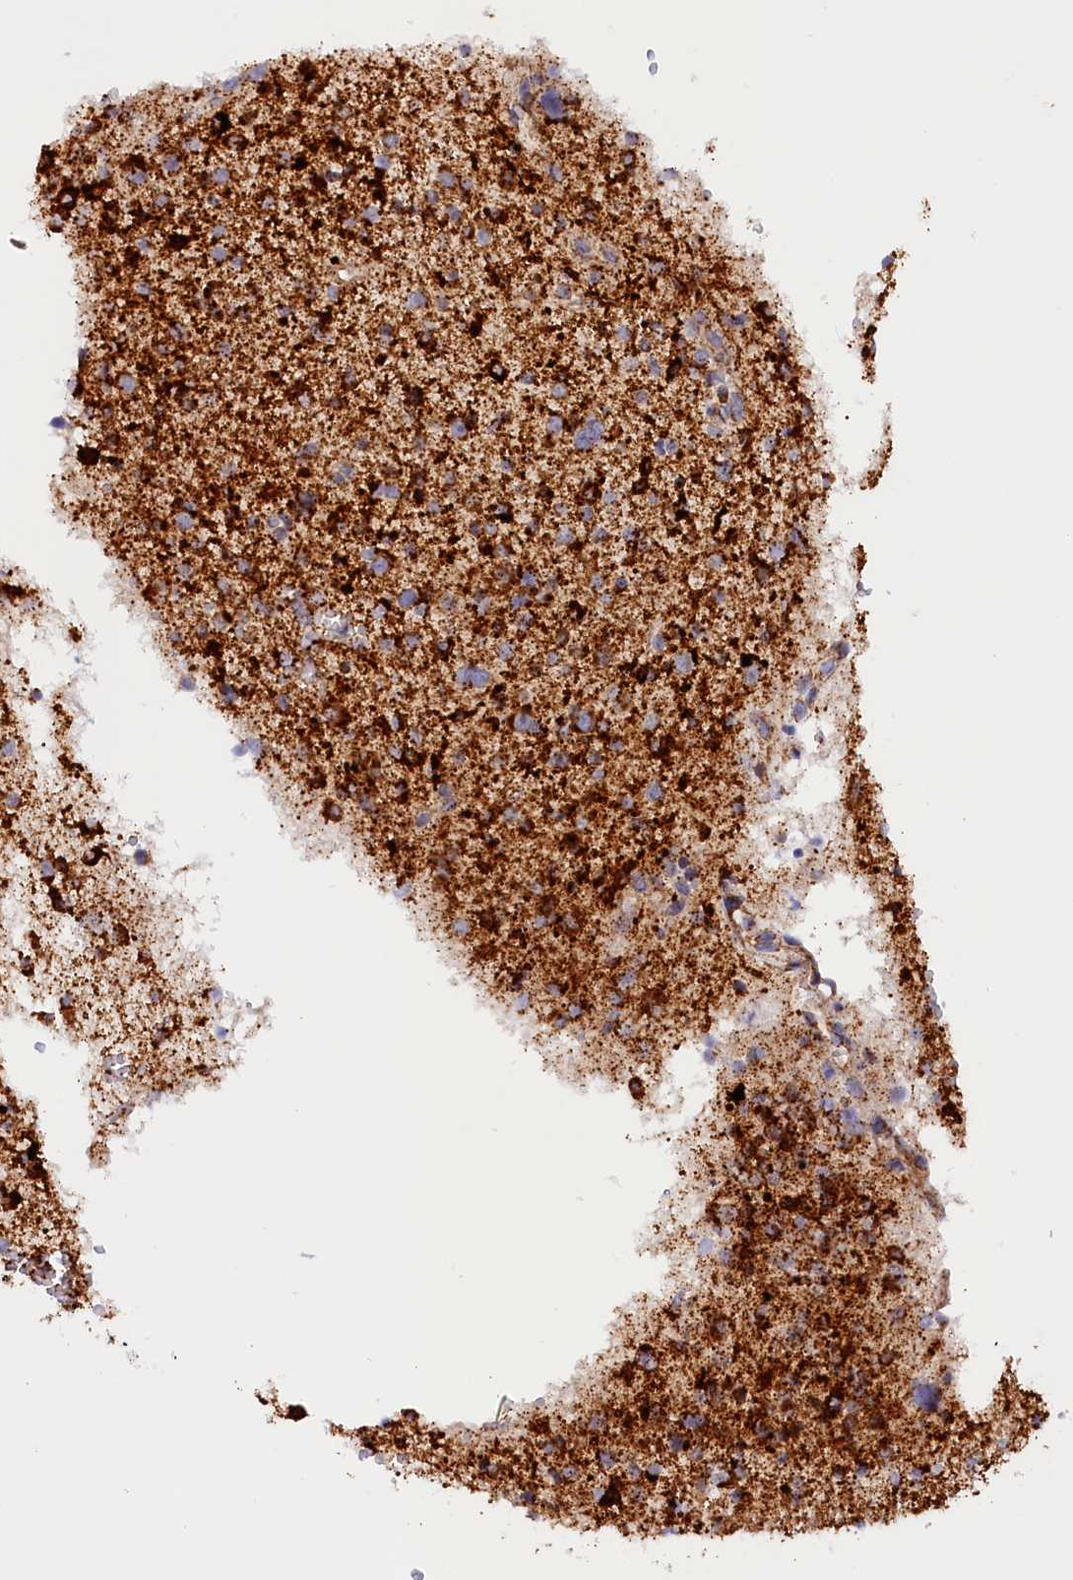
{"staining": {"intensity": "strong", "quantity": ">75%", "location": "cytoplasmic/membranous"}, "tissue": "glioma", "cell_type": "Tumor cells", "image_type": "cancer", "snomed": [{"axis": "morphology", "description": "Glioma, malignant, Low grade"}, {"axis": "topography", "description": "Brain"}], "caption": "Glioma was stained to show a protein in brown. There is high levels of strong cytoplasmic/membranous expression in approximately >75% of tumor cells.", "gene": "AKTIP", "patient": {"sex": "female", "age": 37}}